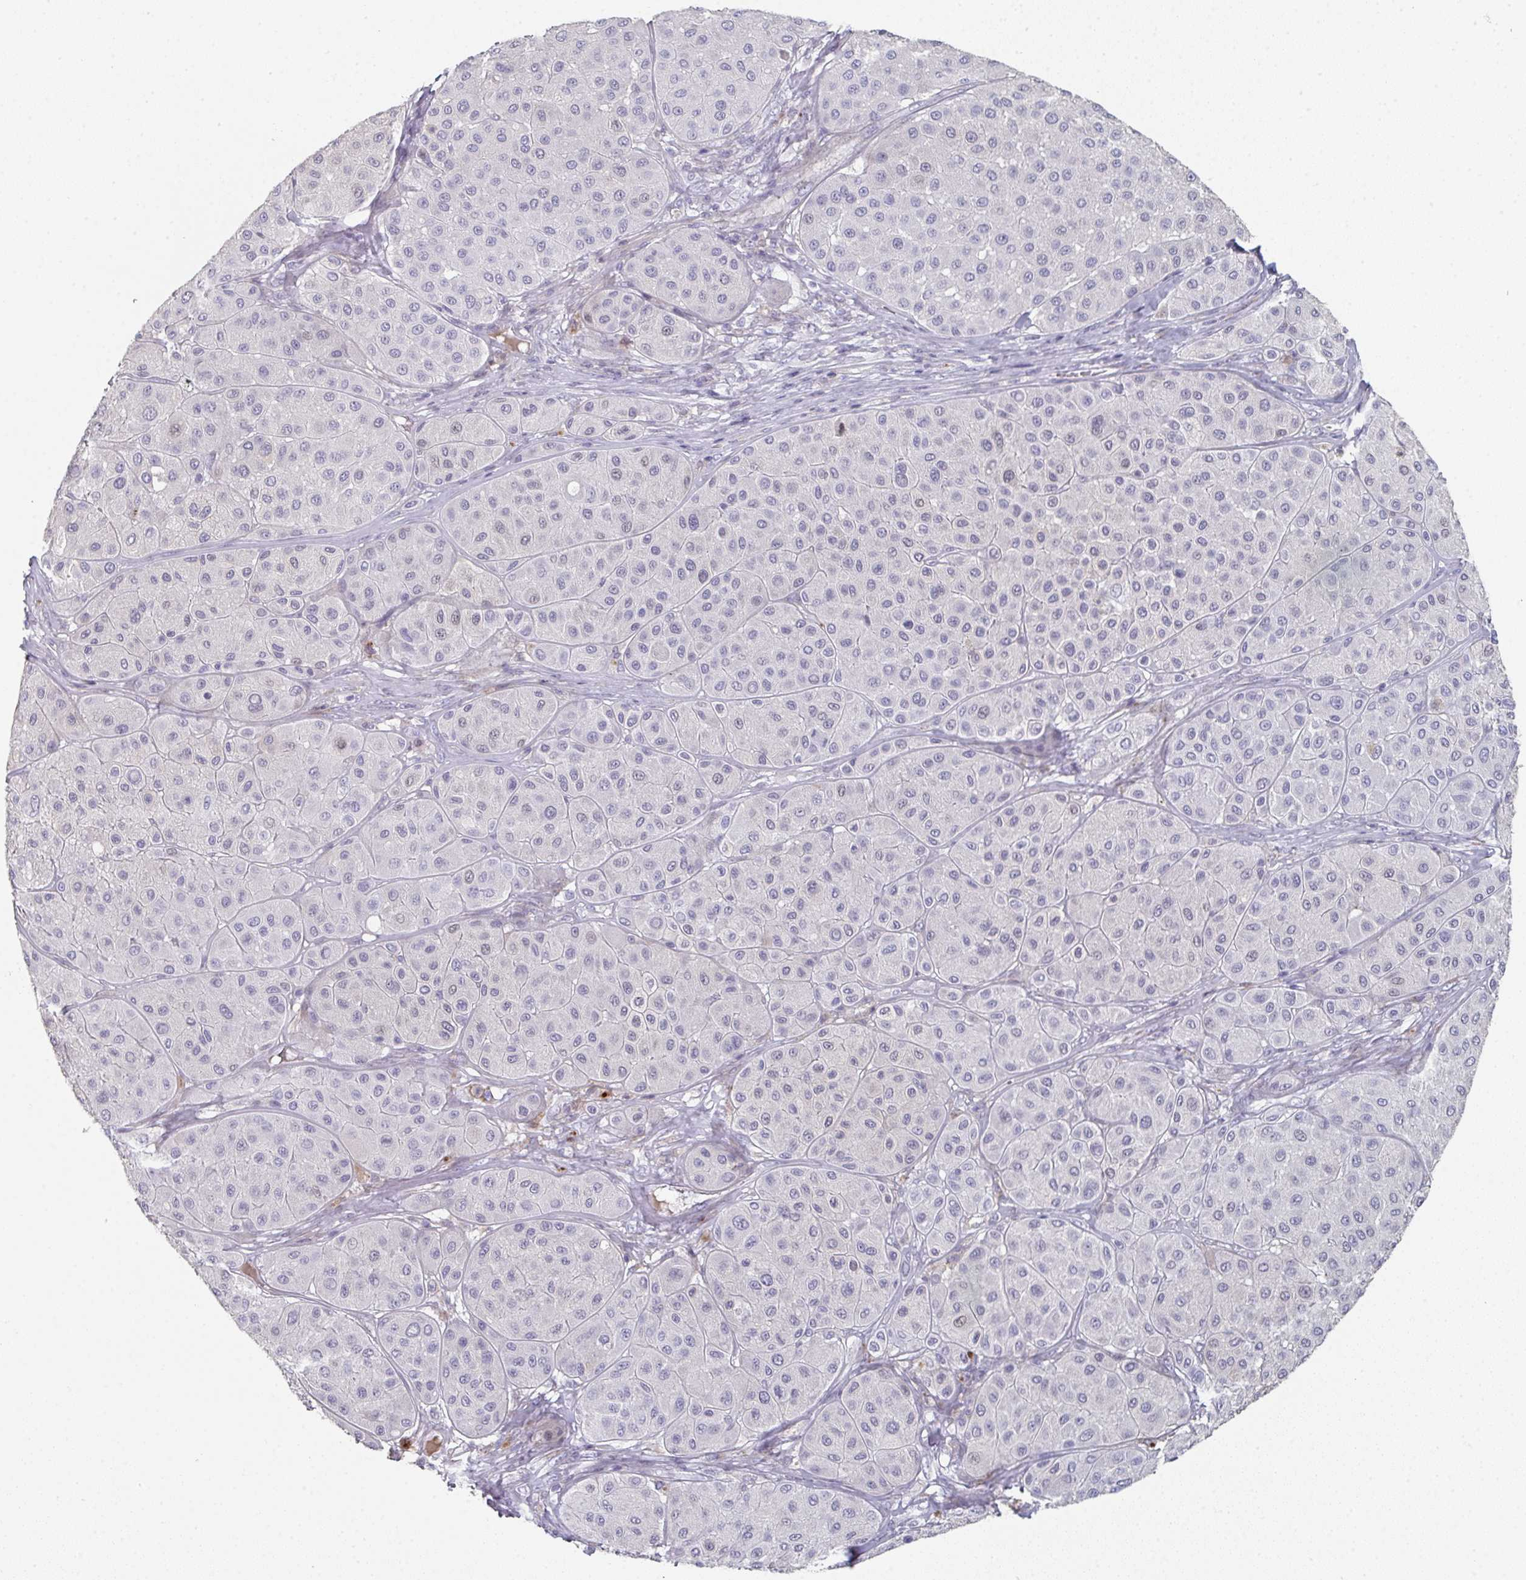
{"staining": {"intensity": "negative", "quantity": "none", "location": "none"}, "tissue": "melanoma", "cell_type": "Tumor cells", "image_type": "cancer", "snomed": [{"axis": "morphology", "description": "Malignant melanoma, Metastatic site"}, {"axis": "topography", "description": "Smooth muscle"}], "caption": "There is no significant staining in tumor cells of malignant melanoma (metastatic site).", "gene": "A1CF", "patient": {"sex": "male", "age": 41}}